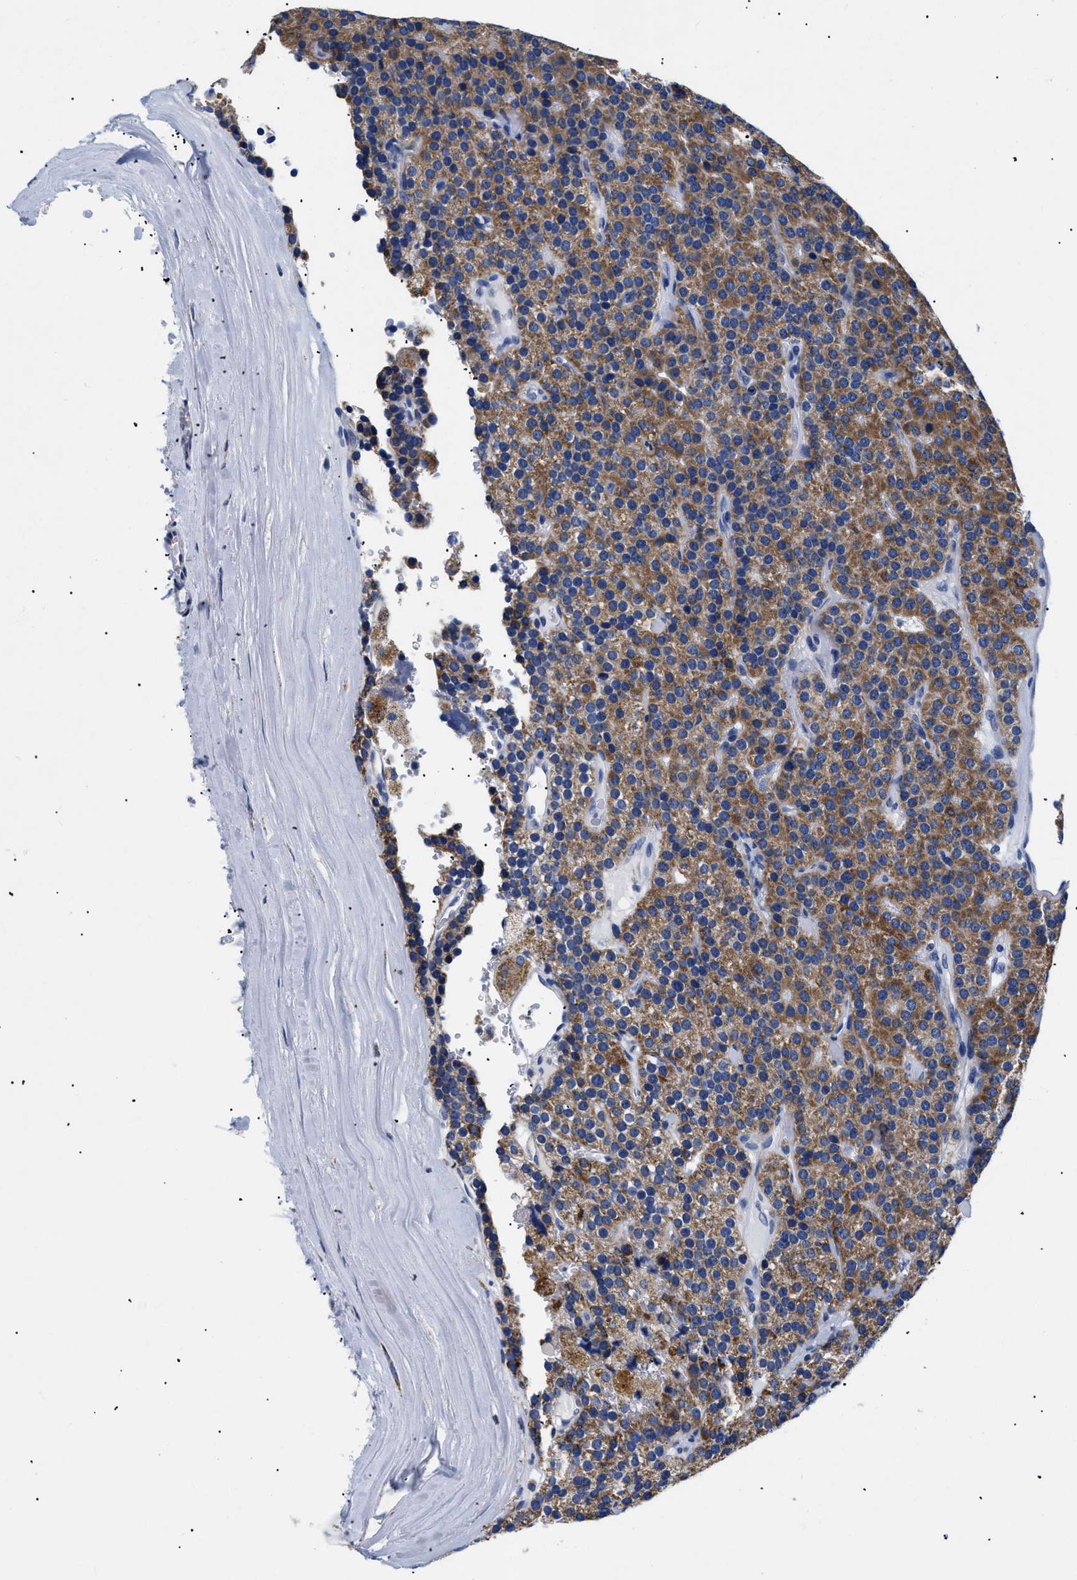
{"staining": {"intensity": "moderate", "quantity": ">75%", "location": "cytoplasmic/membranous"}, "tissue": "parathyroid gland", "cell_type": "Glandular cells", "image_type": "normal", "snomed": [{"axis": "morphology", "description": "Normal tissue, NOS"}, {"axis": "morphology", "description": "Adenoma, NOS"}, {"axis": "topography", "description": "Parathyroid gland"}], "caption": "Immunohistochemical staining of normal human parathyroid gland reveals medium levels of moderate cytoplasmic/membranous positivity in about >75% of glandular cells.", "gene": "GPR149", "patient": {"sex": "female", "age": 86}}